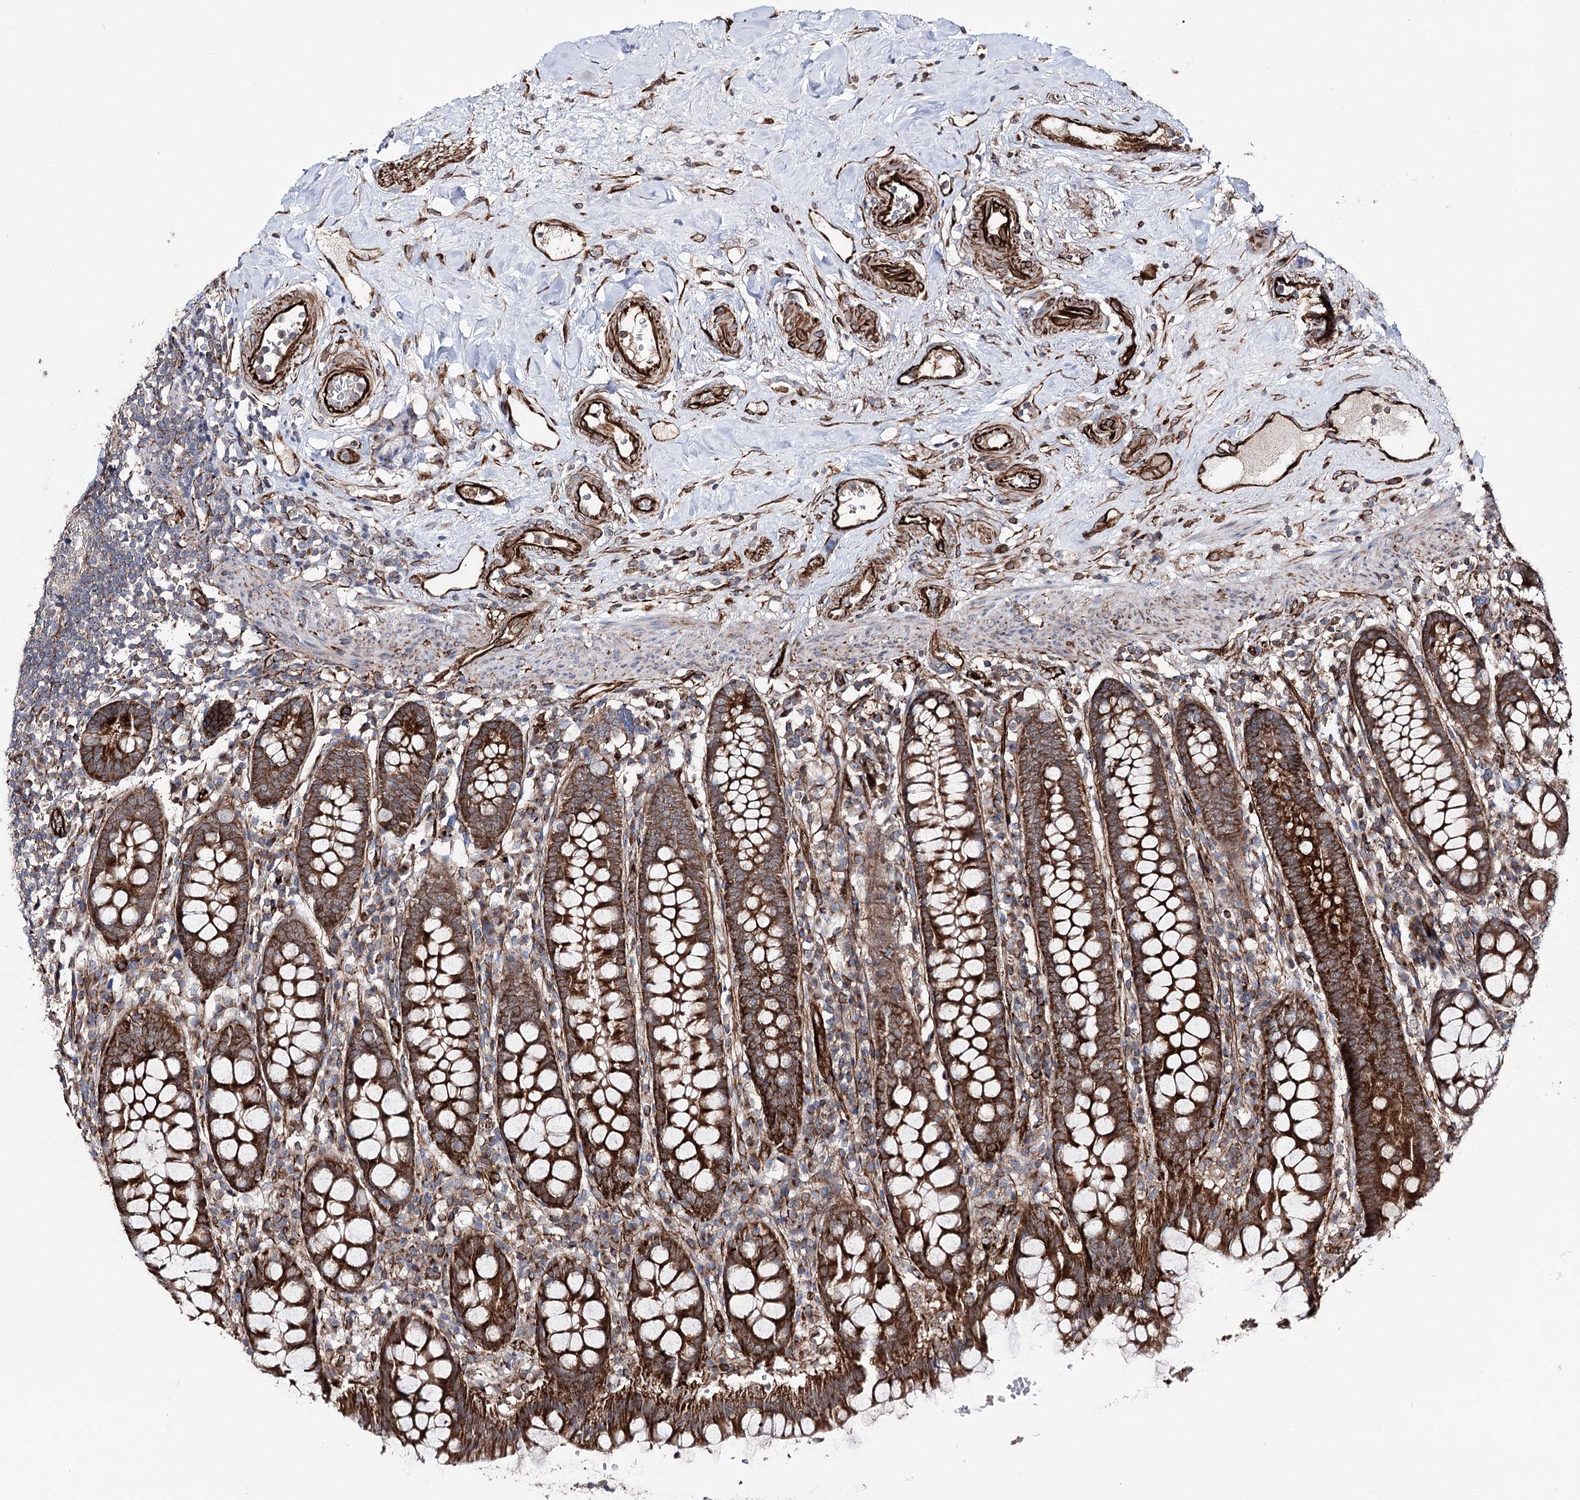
{"staining": {"intensity": "strong", "quantity": ">75%", "location": "cytoplasmic/membranous"}, "tissue": "colon", "cell_type": "Endothelial cells", "image_type": "normal", "snomed": [{"axis": "morphology", "description": "Normal tissue, NOS"}, {"axis": "topography", "description": "Colon"}], "caption": "Brown immunohistochemical staining in benign colon displays strong cytoplasmic/membranous expression in about >75% of endothelial cells.", "gene": "MIB1", "patient": {"sex": "female", "age": 79}}